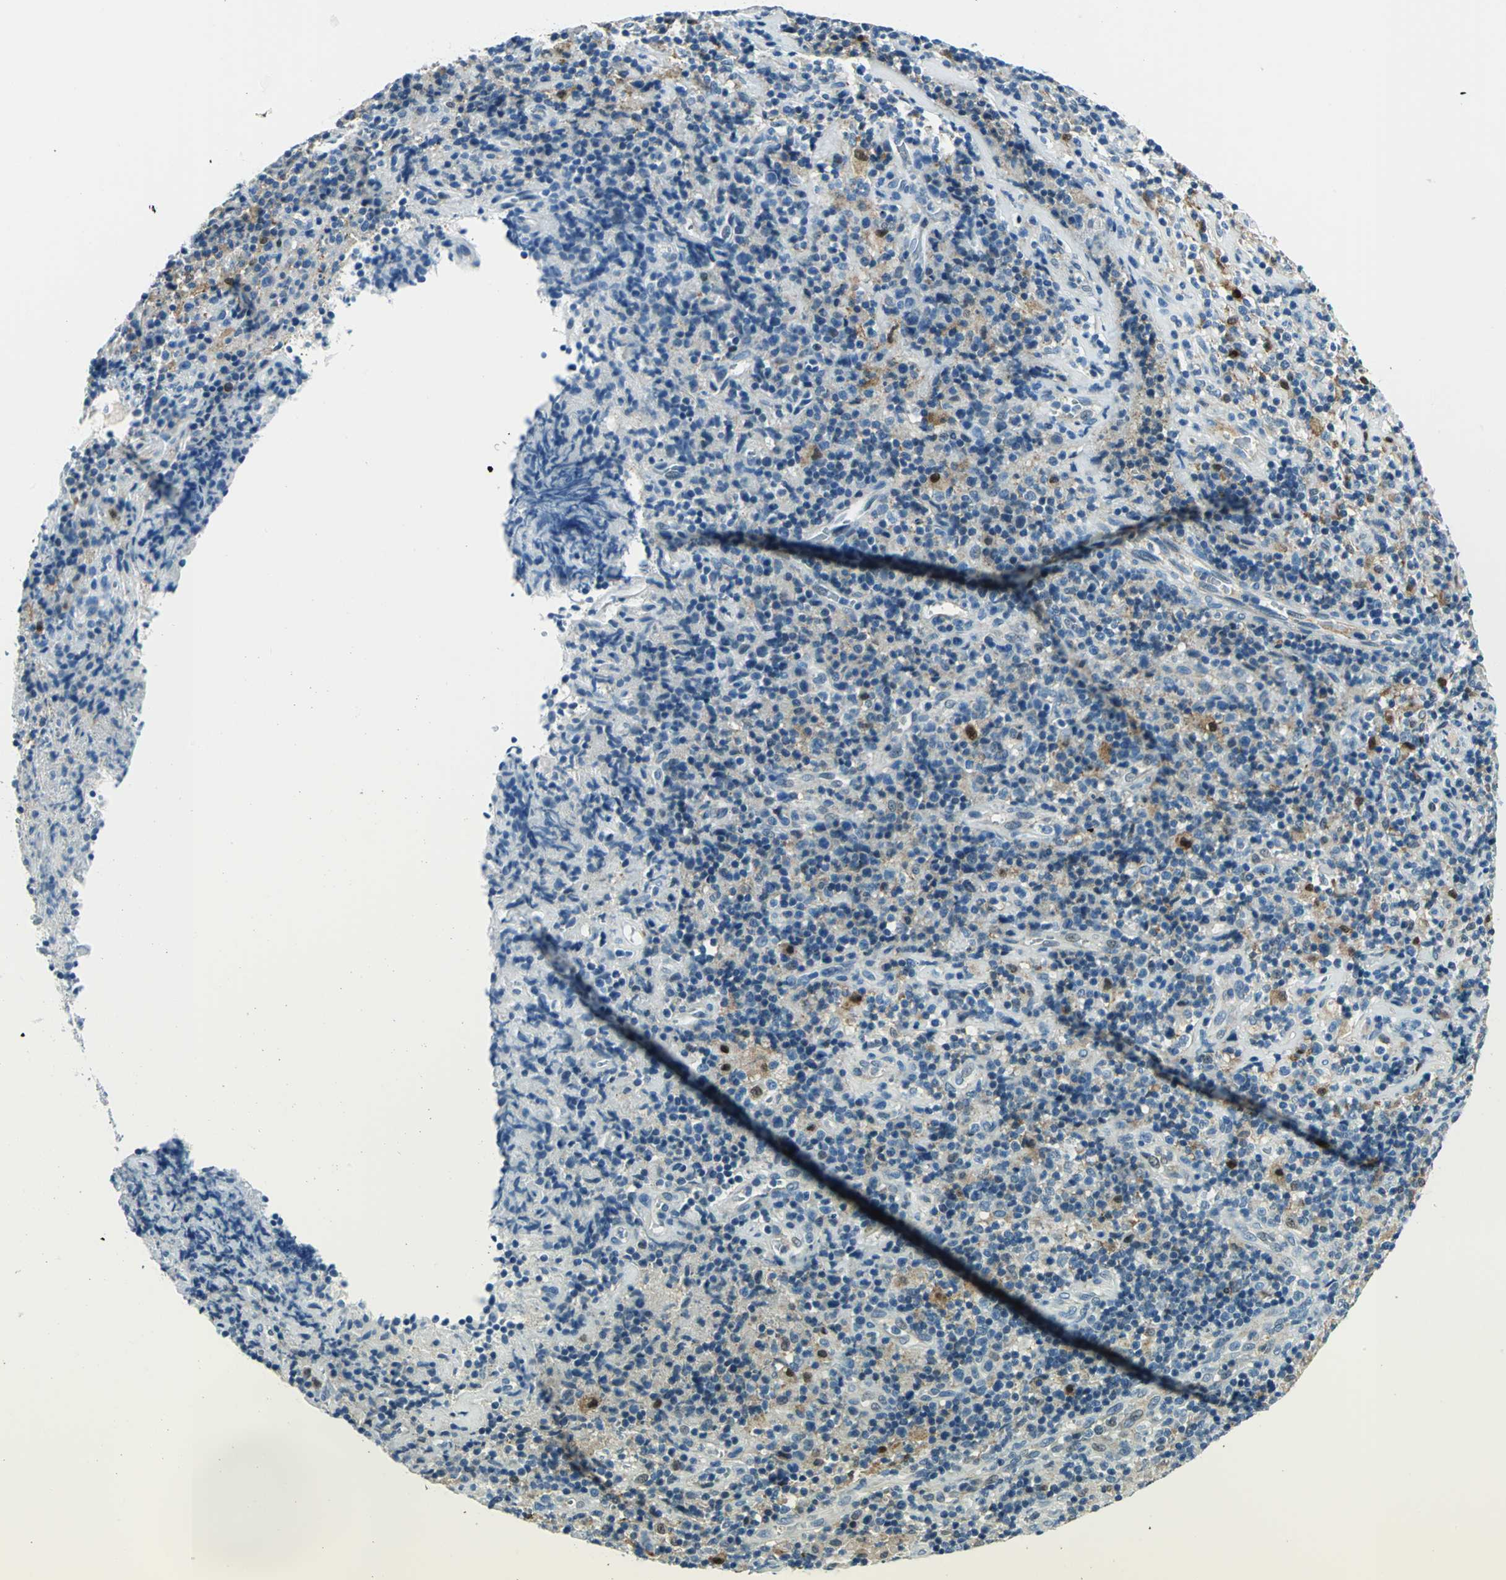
{"staining": {"intensity": "negative", "quantity": "none", "location": "none"}, "tissue": "lymphoma", "cell_type": "Tumor cells", "image_type": "cancer", "snomed": [{"axis": "morphology", "description": "Hodgkin's disease, NOS"}, {"axis": "topography", "description": "Lymph node"}], "caption": "Human lymphoma stained for a protein using IHC exhibits no staining in tumor cells.", "gene": "AKR1A1", "patient": {"sex": "male", "age": 65}}